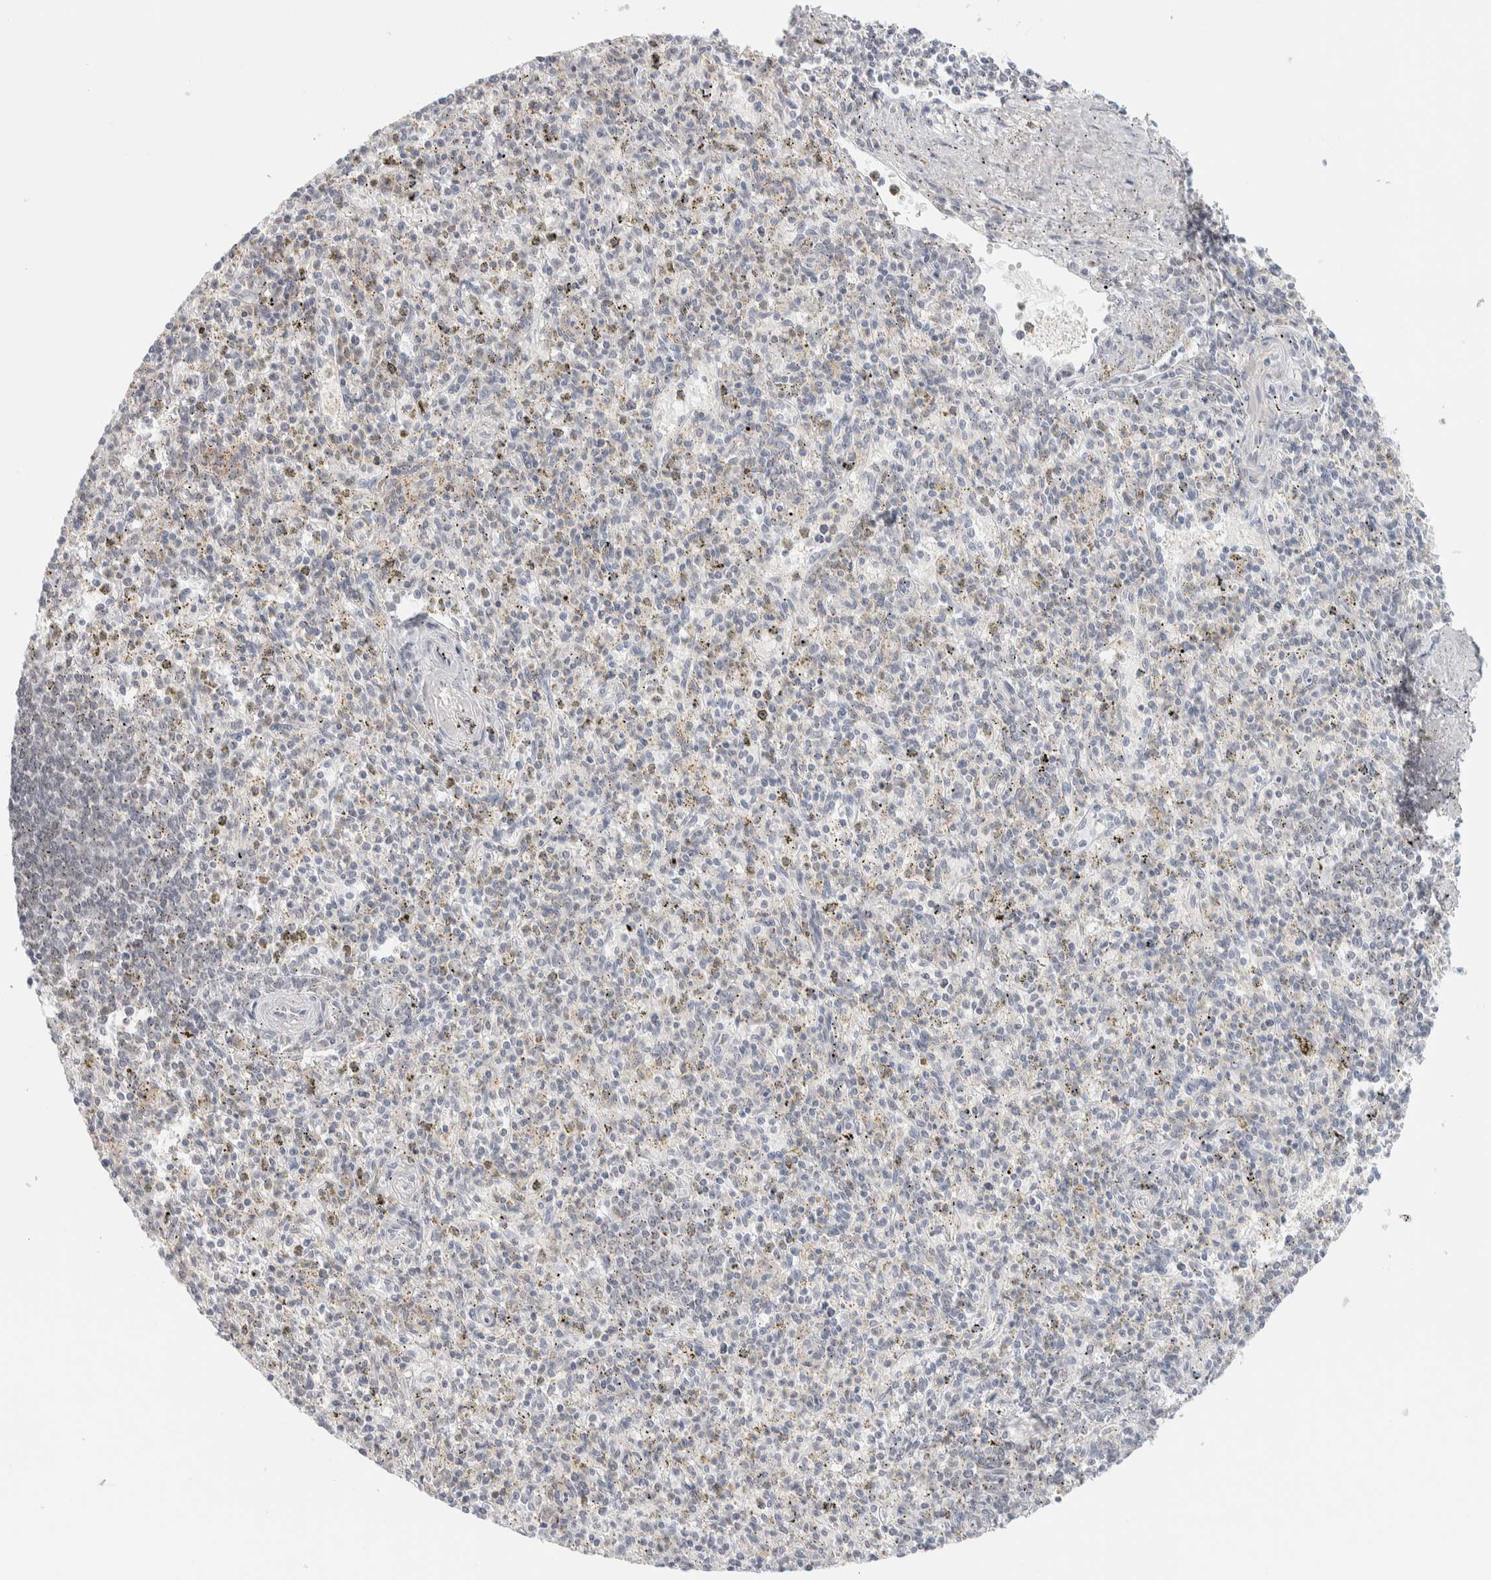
{"staining": {"intensity": "weak", "quantity": "<25%", "location": "cytoplasmic/membranous"}, "tissue": "spleen", "cell_type": "Cells in red pulp", "image_type": "normal", "snomed": [{"axis": "morphology", "description": "Normal tissue, NOS"}, {"axis": "topography", "description": "Spleen"}], "caption": "DAB (3,3'-diaminobenzidine) immunohistochemical staining of normal spleen reveals no significant staining in cells in red pulp.", "gene": "CDH17", "patient": {"sex": "male", "age": 72}}